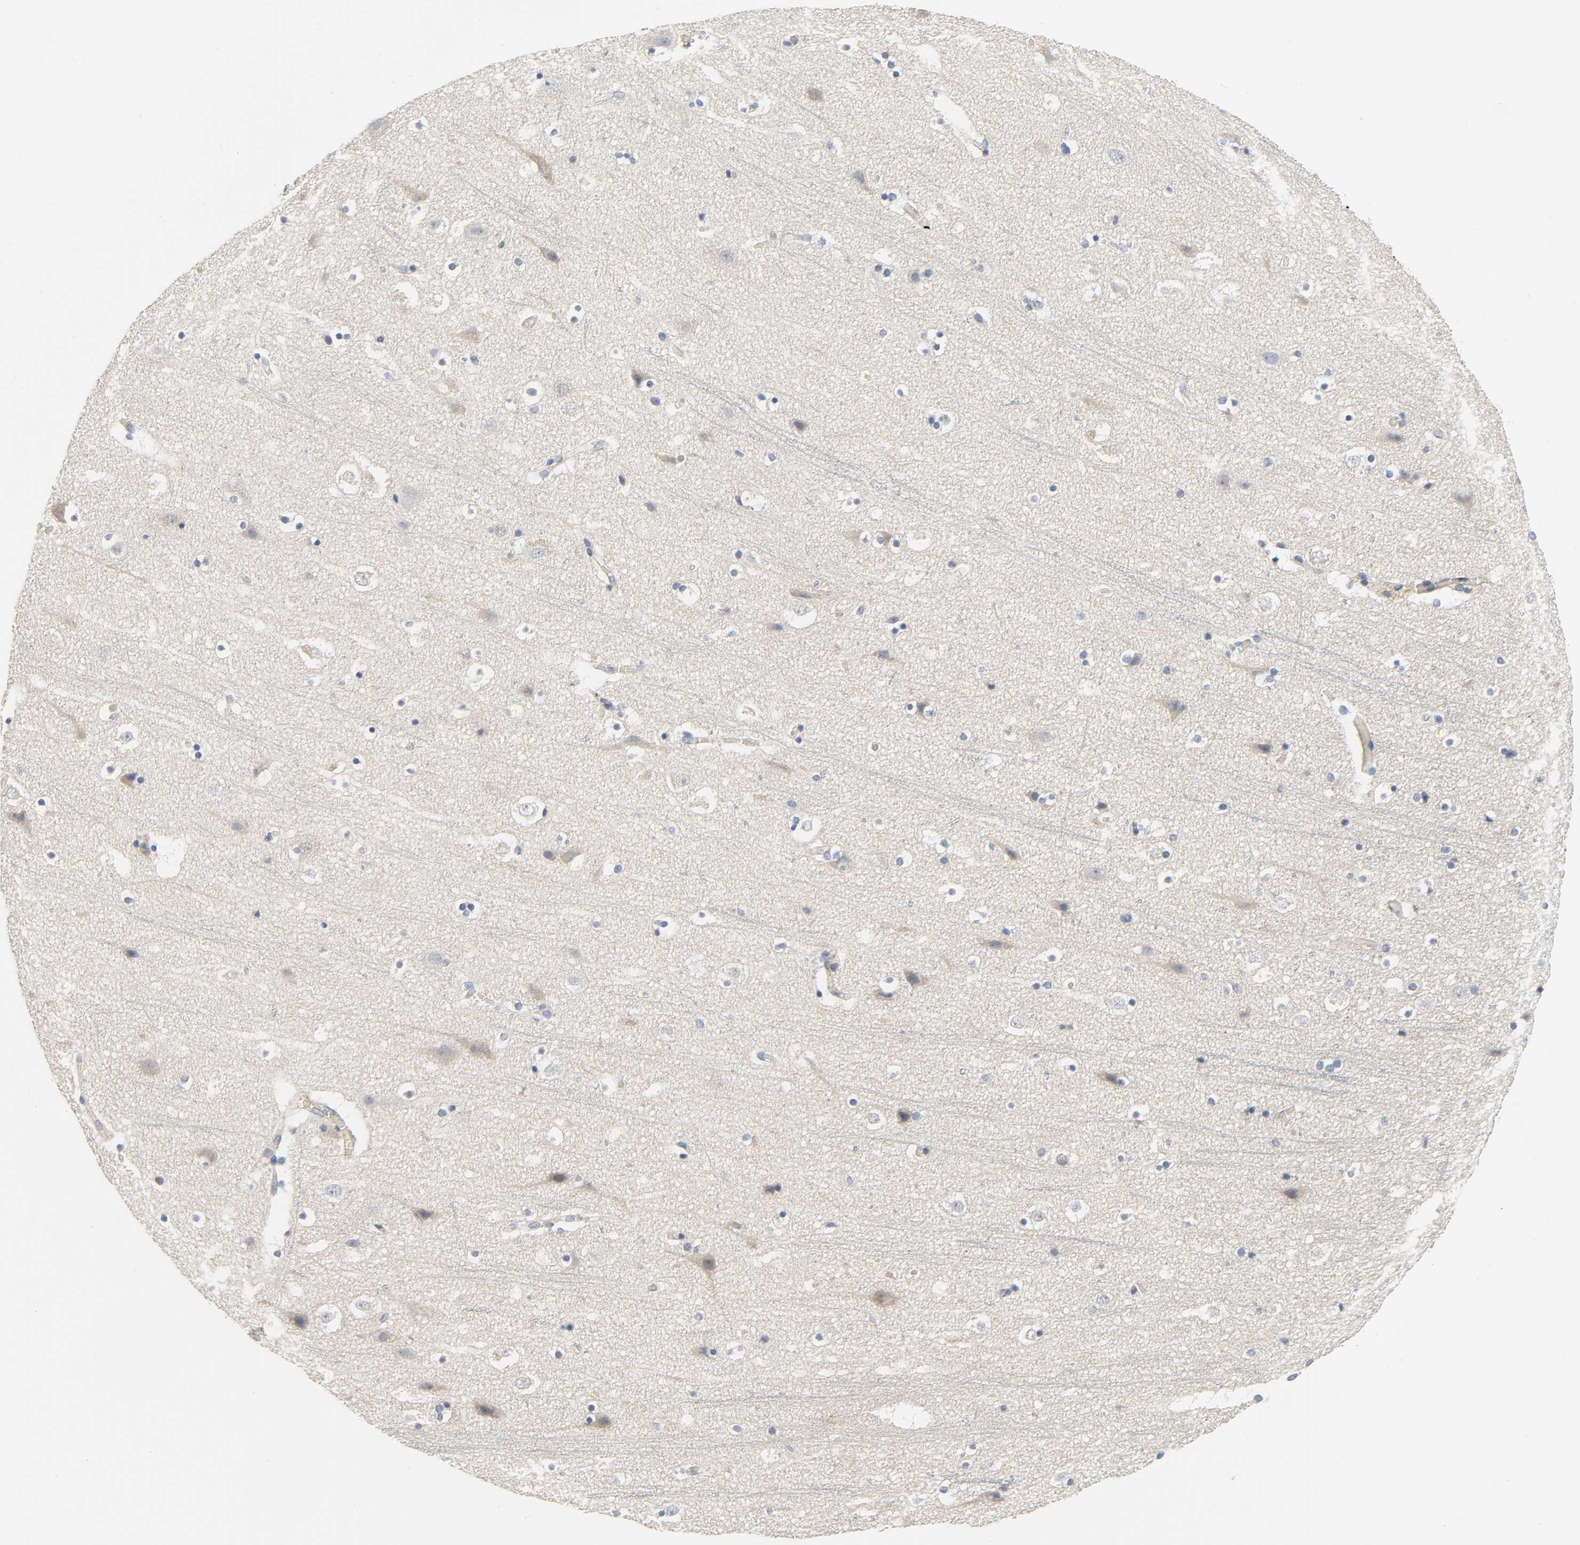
{"staining": {"intensity": "negative", "quantity": "none", "location": "none"}, "tissue": "cerebral cortex", "cell_type": "Endothelial cells", "image_type": "normal", "snomed": [{"axis": "morphology", "description": "Normal tissue, NOS"}, {"axis": "topography", "description": "Cerebral cortex"}], "caption": "Micrograph shows no protein staining in endothelial cells of benign cerebral cortex.", "gene": "LIMCH1", "patient": {"sex": "male", "age": 45}}